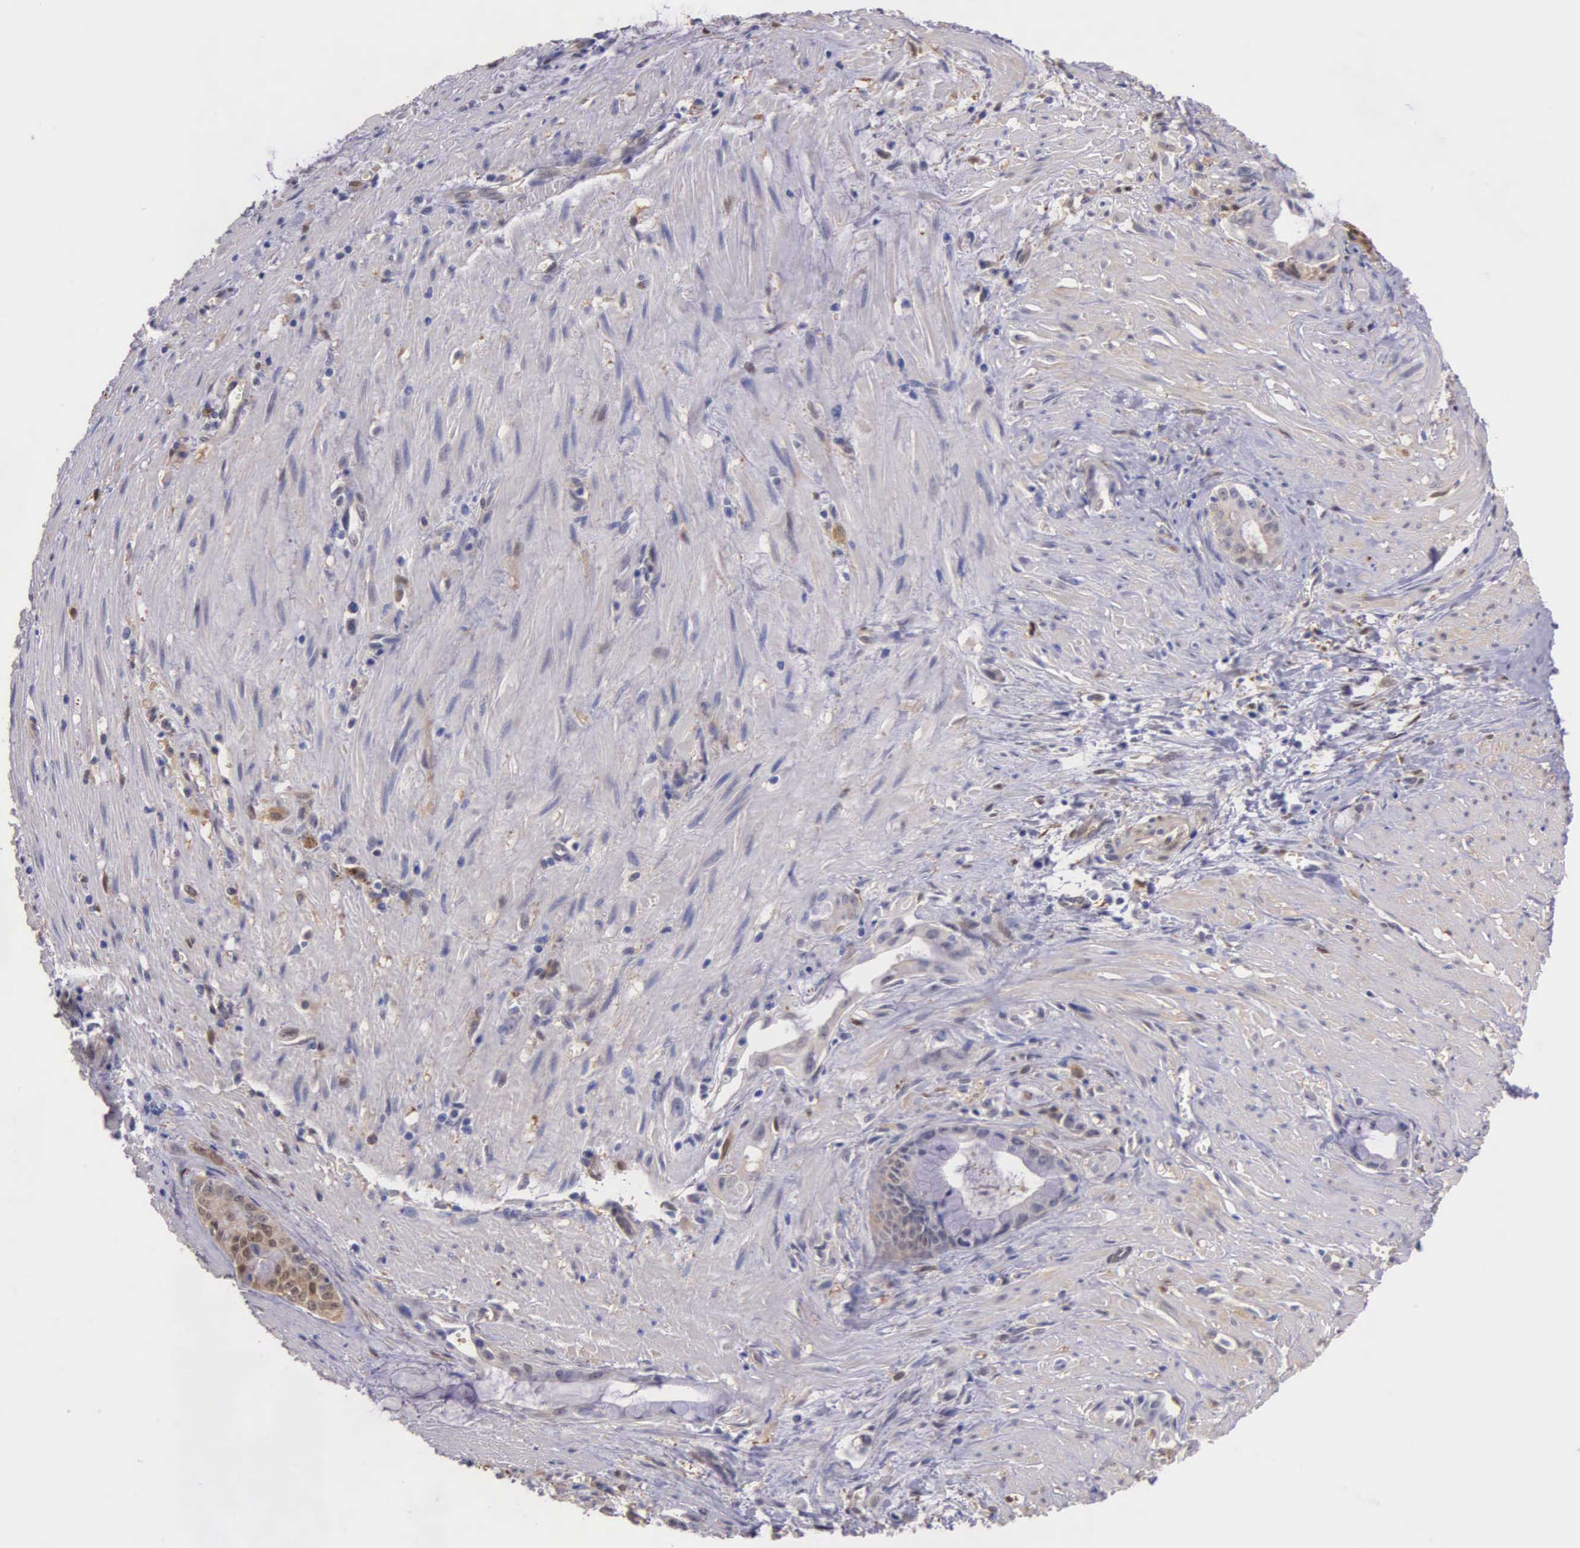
{"staining": {"intensity": "weak", "quantity": "<25%", "location": "cytoplasmic/membranous"}, "tissue": "pancreatic cancer", "cell_type": "Tumor cells", "image_type": "cancer", "snomed": [{"axis": "morphology", "description": "Adenocarcinoma, NOS"}, {"axis": "topography", "description": "Pancreas"}], "caption": "Micrograph shows no significant protein expression in tumor cells of pancreatic cancer.", "gene": "GSTT2", "patient": {"sex": "male", "age": 59}}